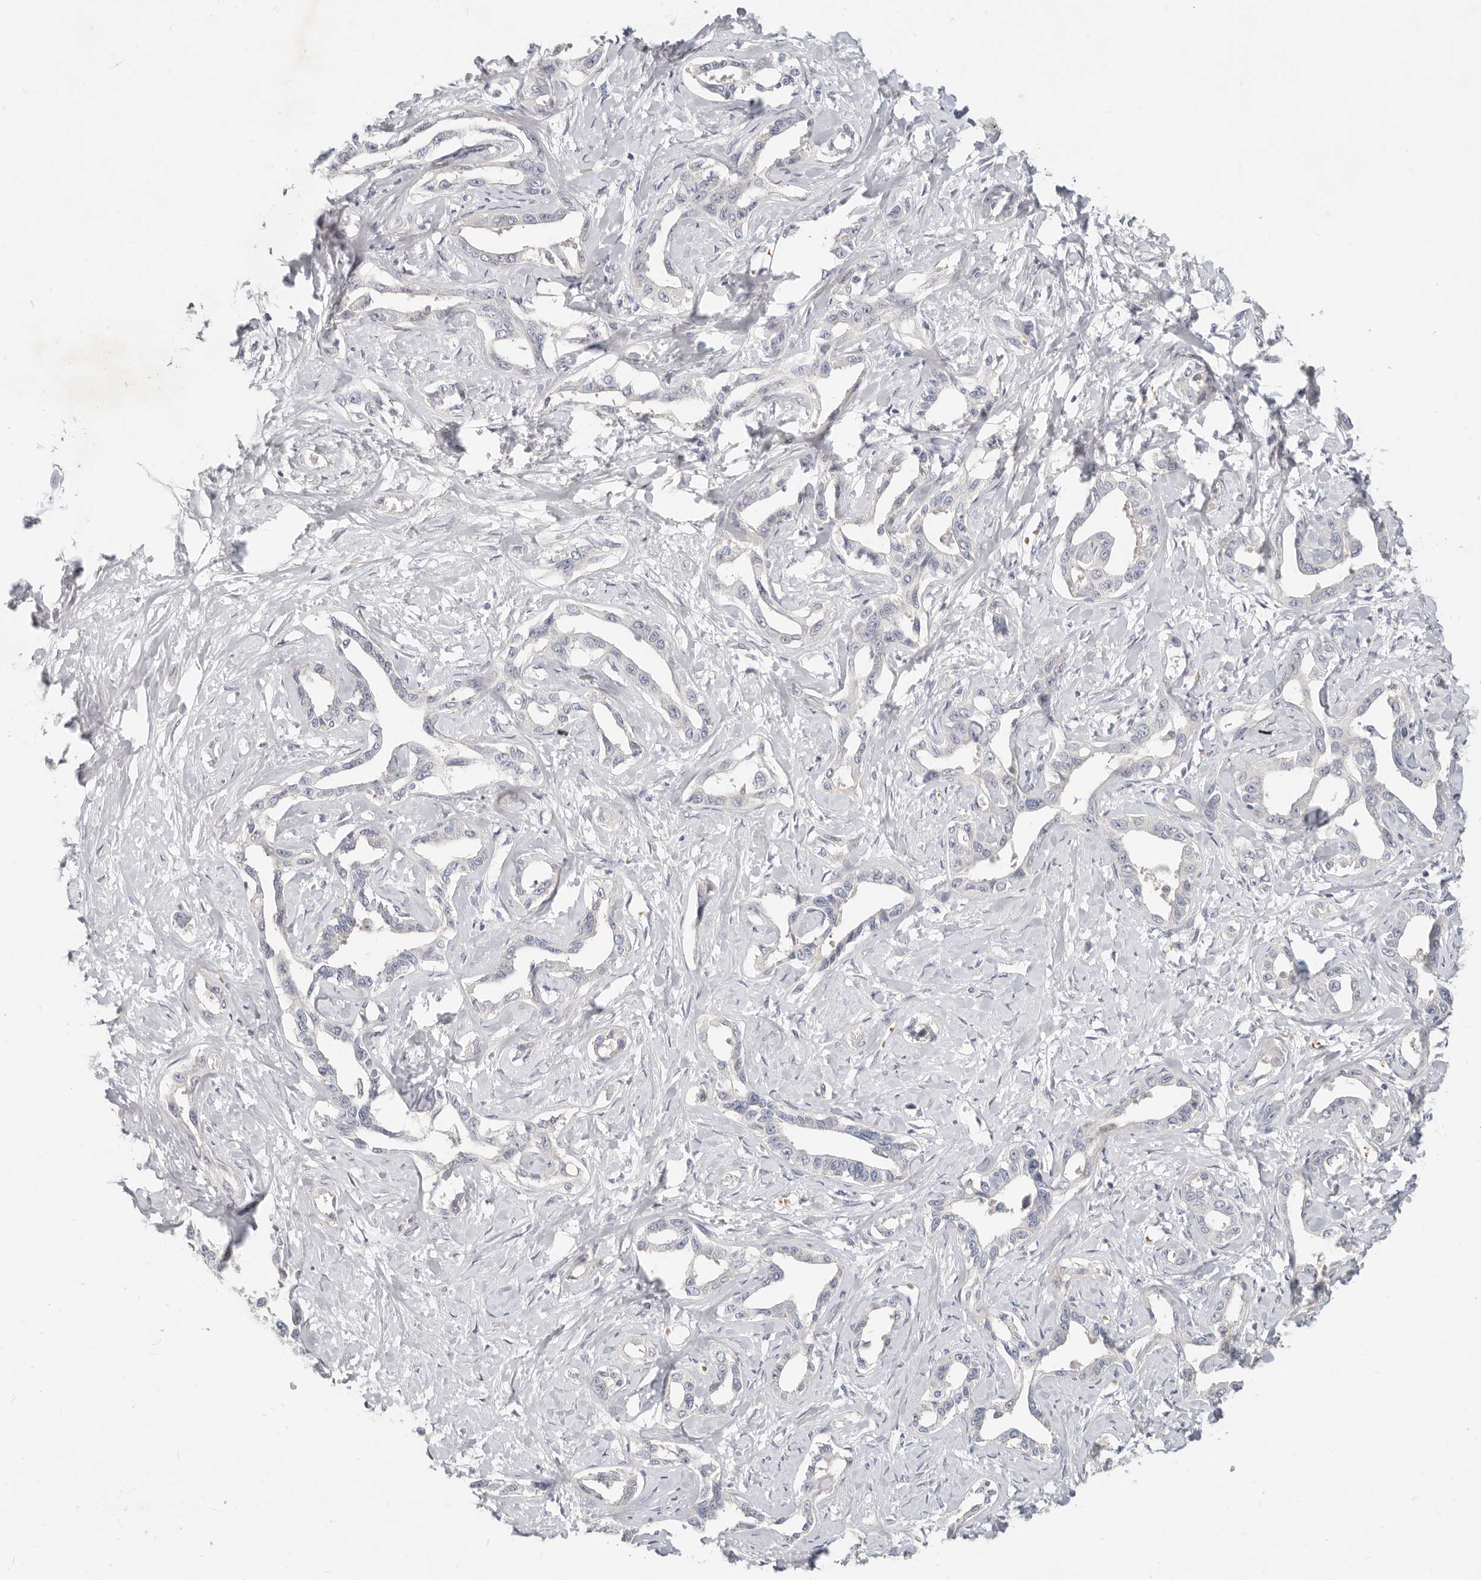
{"staining": {"intensity": "negative", "quantity": "none", "location": "none"}, "tissue": "liver cancer", "cell_type": "Tumor cells", "image_type": "cancer", "snomed": [{"axis": "morphology", "description": "Cholangiocarcinoma"}, {"axis": "topography", "description": "Liver"}], "caption": "There is no significant positivity in tumor cells of liver cancer. Nuclei are stained in blue.", "gene": "TMEM63B", "patient": {"sex": "male", "age": 59}}